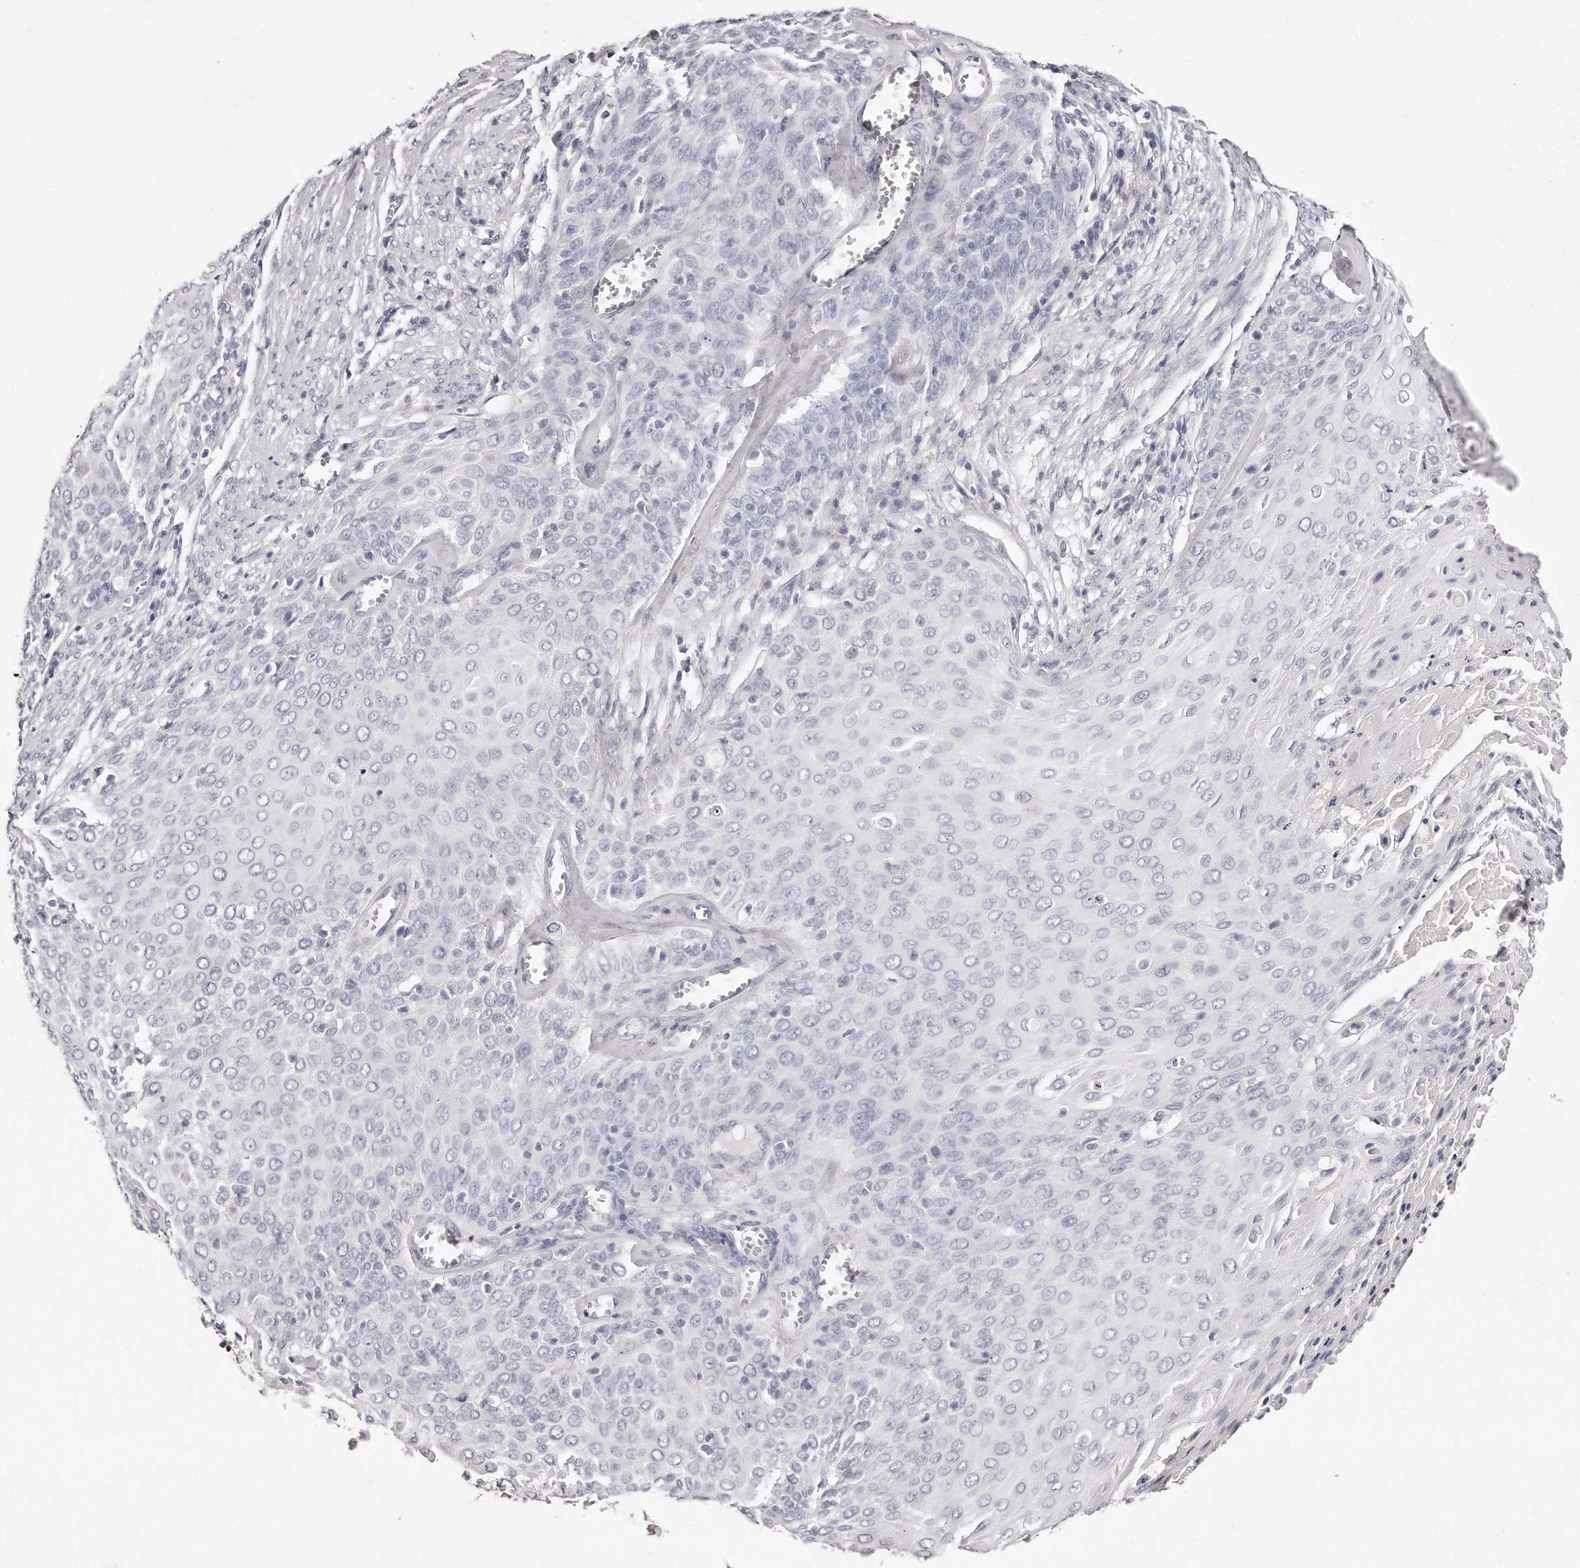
{"staining": {"intensity": "negative", "quantity": "none", "location": "none"}, "tissue": "cervical cancer", "cell_type": "Tumor cells", "image_type": "cancer", "snomed": [{"axis": "morphology", "description": "Squamous cell carcinoma, NOS"}, {"axis": "topography", "description": "Cervix"}], "caption": "Immunohistochemical staining of human cervical cancer (squamous cell carcinoma) shows no significant staining in tumor cells. The staining is performed using DAB (3,3'-diaminobenzidine) brown chromogen with nuclei counter-stained in using hematoxylin.", "gene": "GDA", "patient": {"sex": "female", "age": 39}}